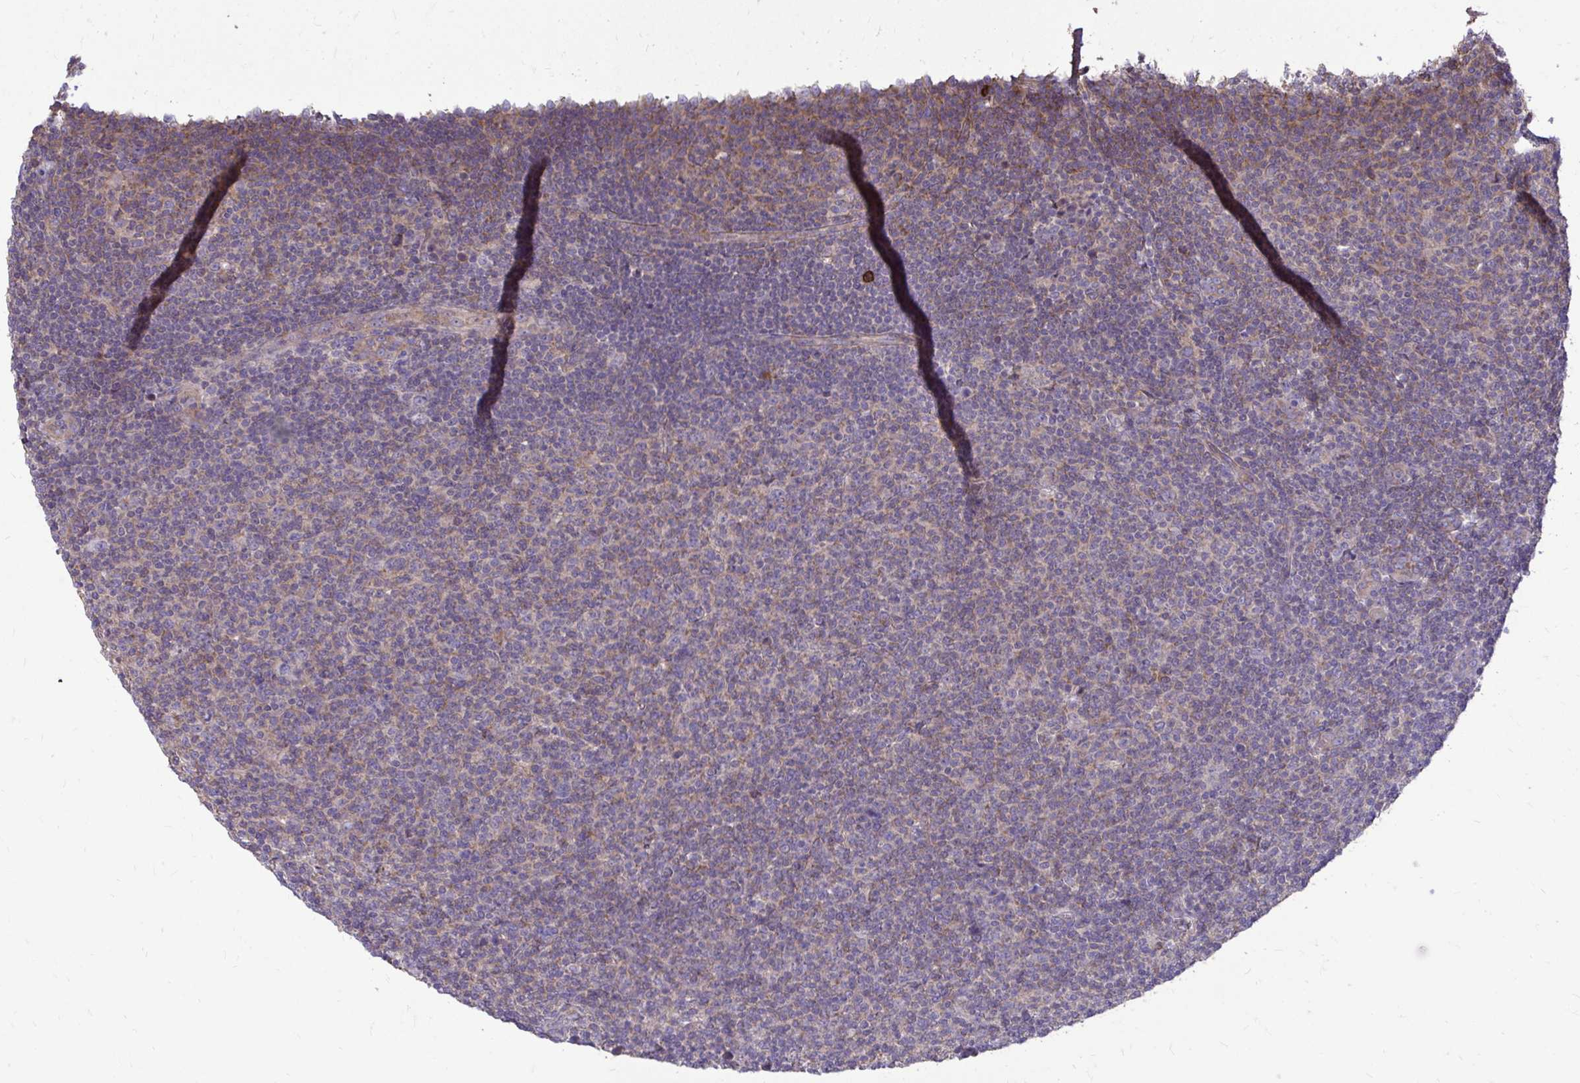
{"staining": {"intensity": "weak", "quantity": "25%-75%", "location": "cytoplasmic/membranous"}, "tissue": "lymphoma", "cell_type": "Tumor cells", "image_type": "cancer", "snomed": [{"axis": "morphology", "description": "Malignant lymphoma, non-Hodgkin's type, Low grade"}, {"axis": "topography", "description": "Lymph node"}], "caption": "An IHC histopathology image of tumor tissue is shown. Protein staining in brown highlights weak cytoplasmic/membranous positivity in lymphoma within tumor cells.", "gene": "FMR1", "patient": {"sex": "male", "age": 66}}